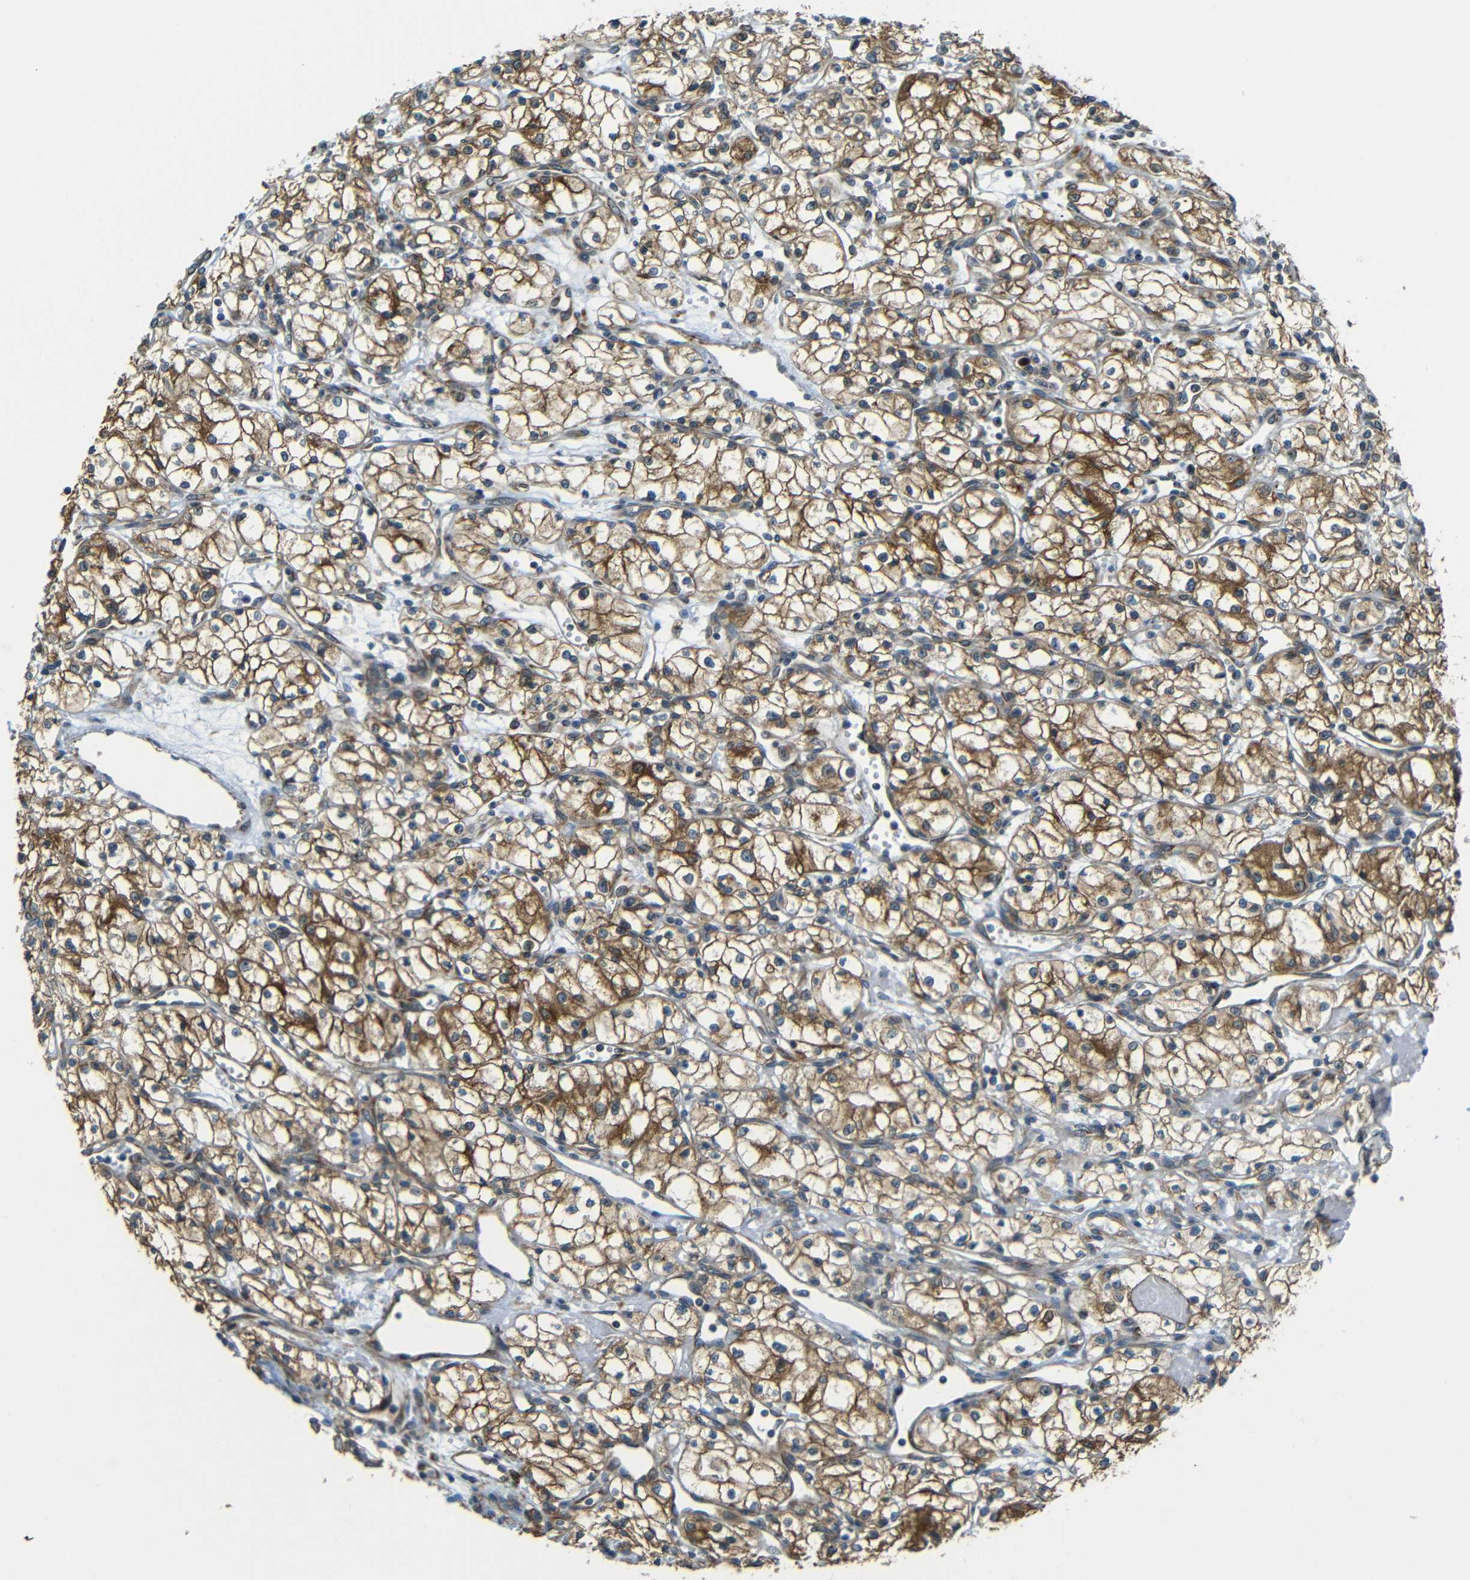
{"staining": {"intensity": "strong", "quantity": ">75%", "location": "cytoplasmic/membranous"}, "tissue": "renal cancer", "cell_type": "Tumor cells", "image_type": "cancer", "snomed": [{"axis": "morphology", "description": "Normal tissue, NOS"}, {"axis": "morphology", "description": "Adenocarcinoma, NOS"}, {"axis": "topography", "description": "Kidney"}], "caption": "Adenocarcinoma (renal) stained with immunohistochemistry (IHC) exhibits strong cytoplasmic/membranous expression in approximately >75% of tumor cells.", "gene": "VAPB", "patient": {"sex": "male", "age": 59}}